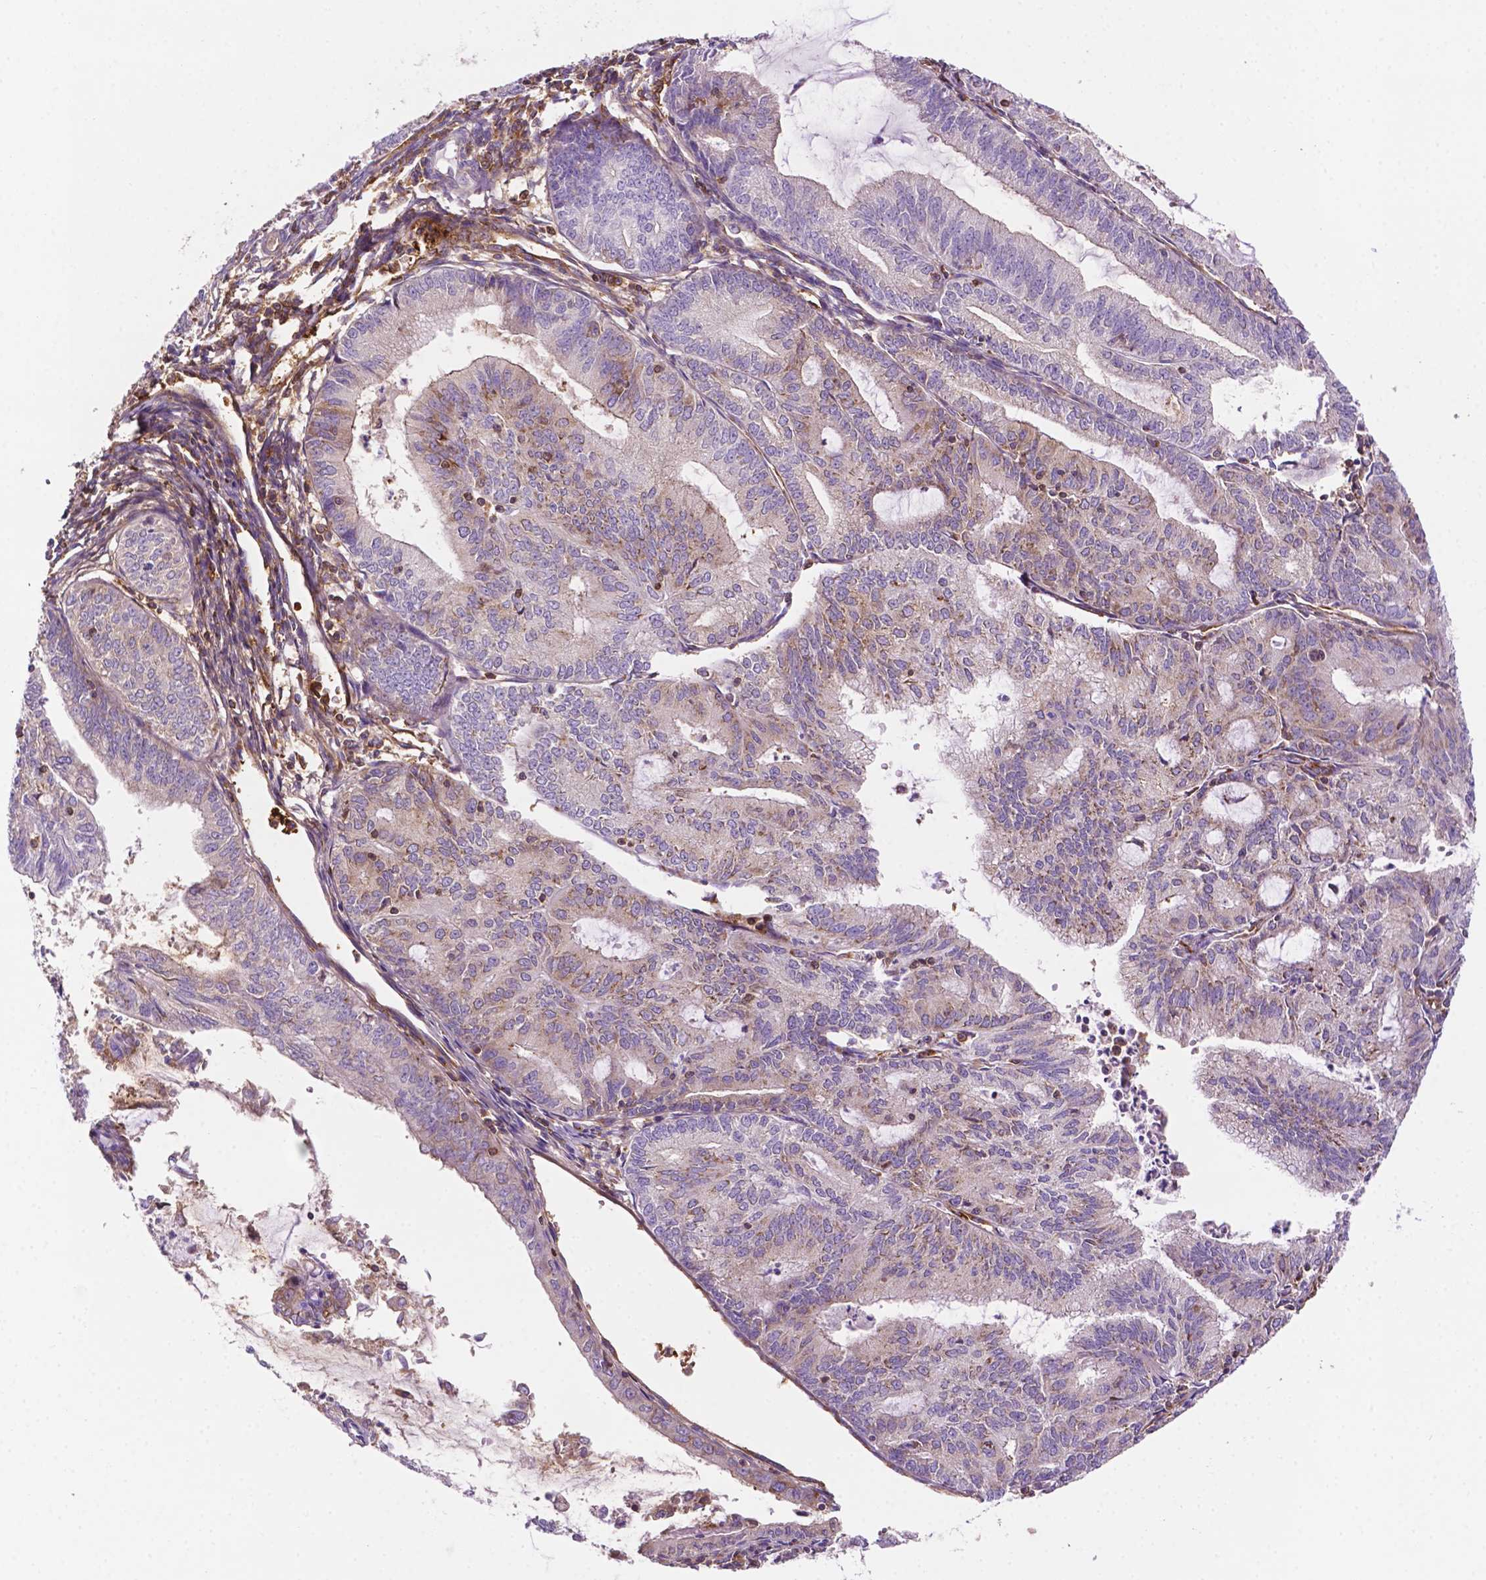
{"staining": {"intensity": "negative", "quantity": "none", "location": "none"}, "tissue": "endometrial cancer", "cell_type": "Tumor cells", "image_type": "cancer", "snomed": [{"axis": "morphology", "description": "Adenocarcinoma, NOS"}, {"axis": "topography", "description": "Endometrium"}], "caption": "An IHC histopathology image of endometrial cancer (adenocarcinoma) is shown. There is no staining in tumor cells of endometrial cancer (adenocarcinoma).", "gene": "DCN", "patient": {"sex": "female", "age": 70}}